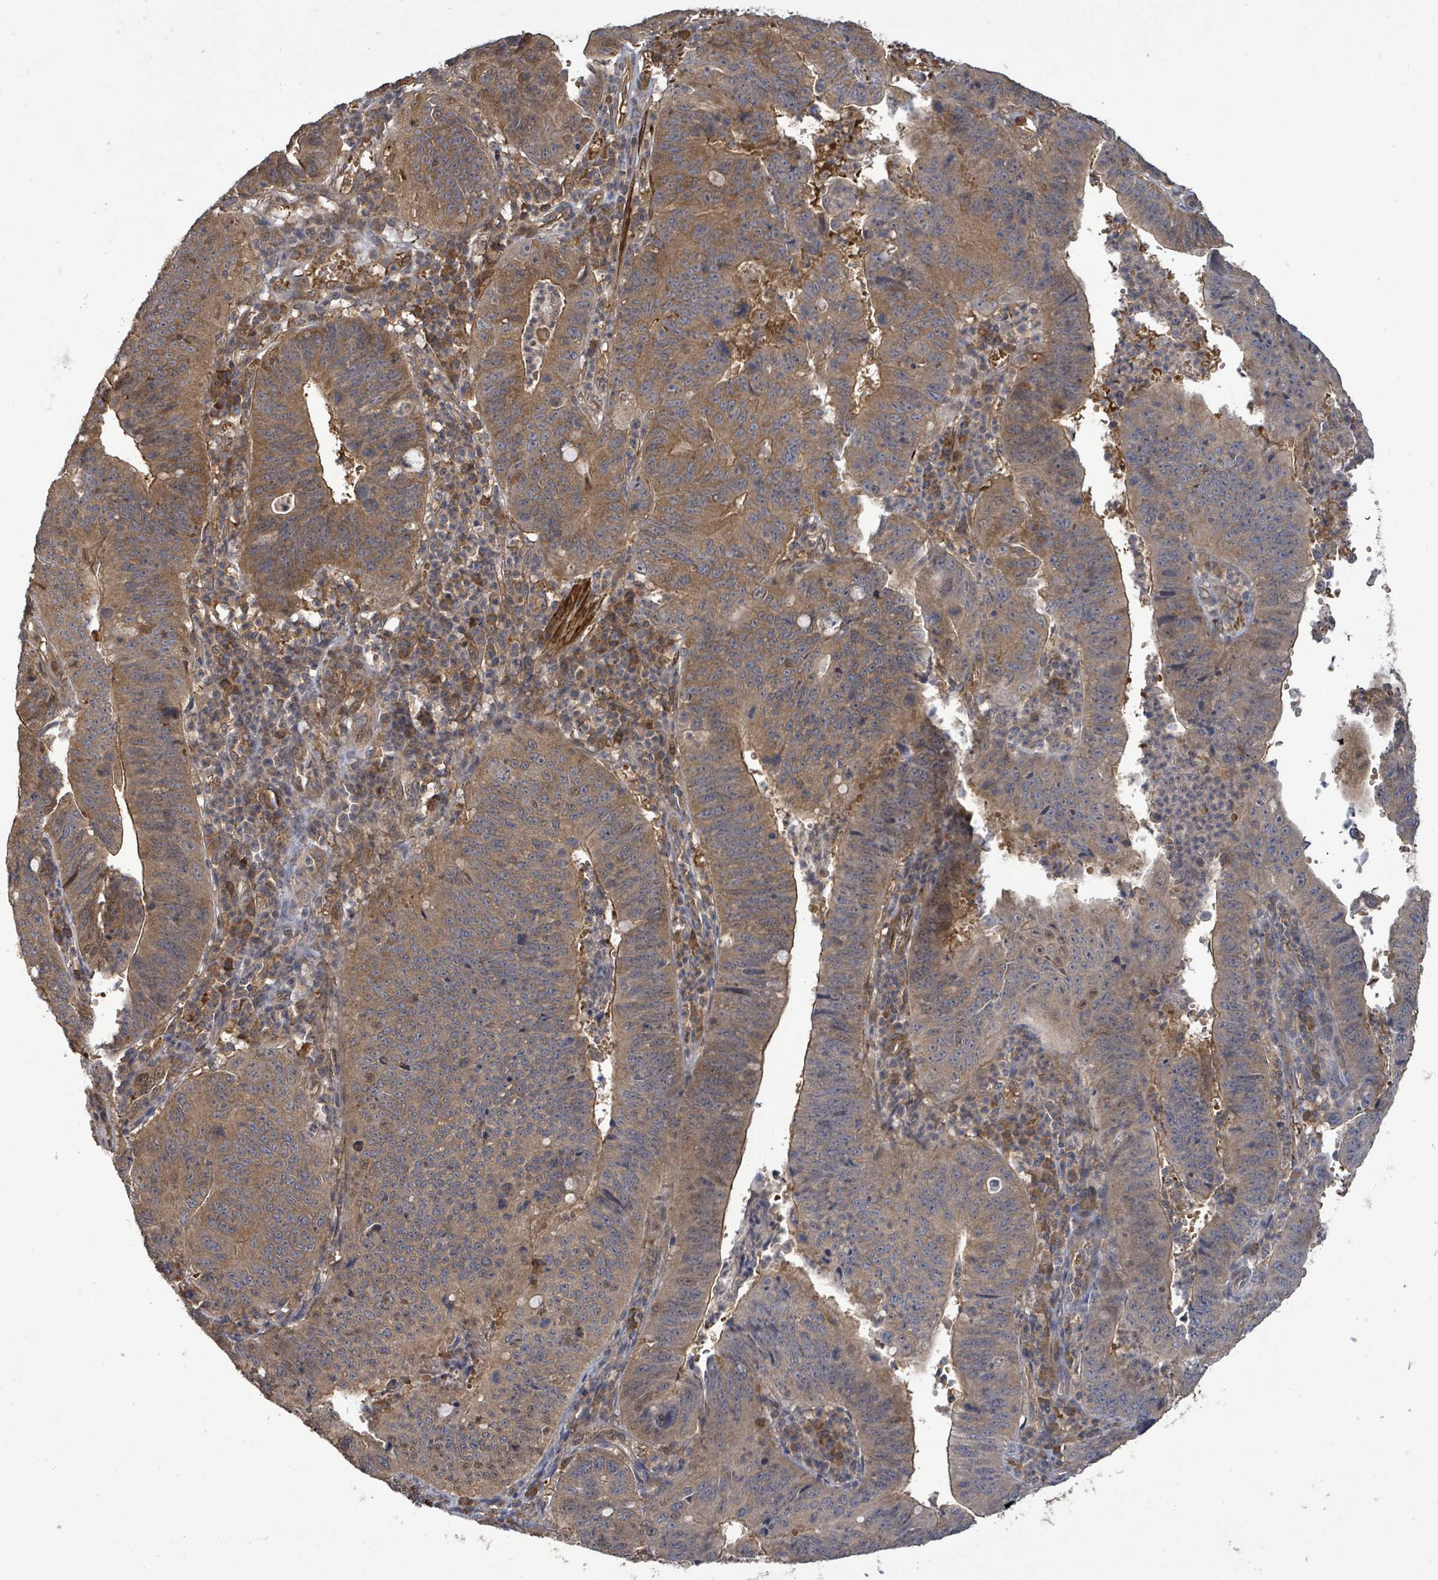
{"staining": {"intensity": "moderate", "quantity": "25%-75%", "location": "cytoplasmic/membranous"}, "tissue": "stomach cancer", "cell_type": "Tumor cells", "image_type": "cancer", "snomed": [{"axis": "morphology", "description": "Adenocarcinoma, NOS"}, {"axis": "topography", "description": "Stomach"}], "caption": "Brown immunohistochemical staining in human stomach cancer displays moderate cytoplasmic/membranous staining in approximately 25%-75% of tumor cells. (brown staining indicates protein expression, while blue staining denotes nuclei).", "gene": "MAP3K6", "patient": {"sex": "male", "age": 59}}